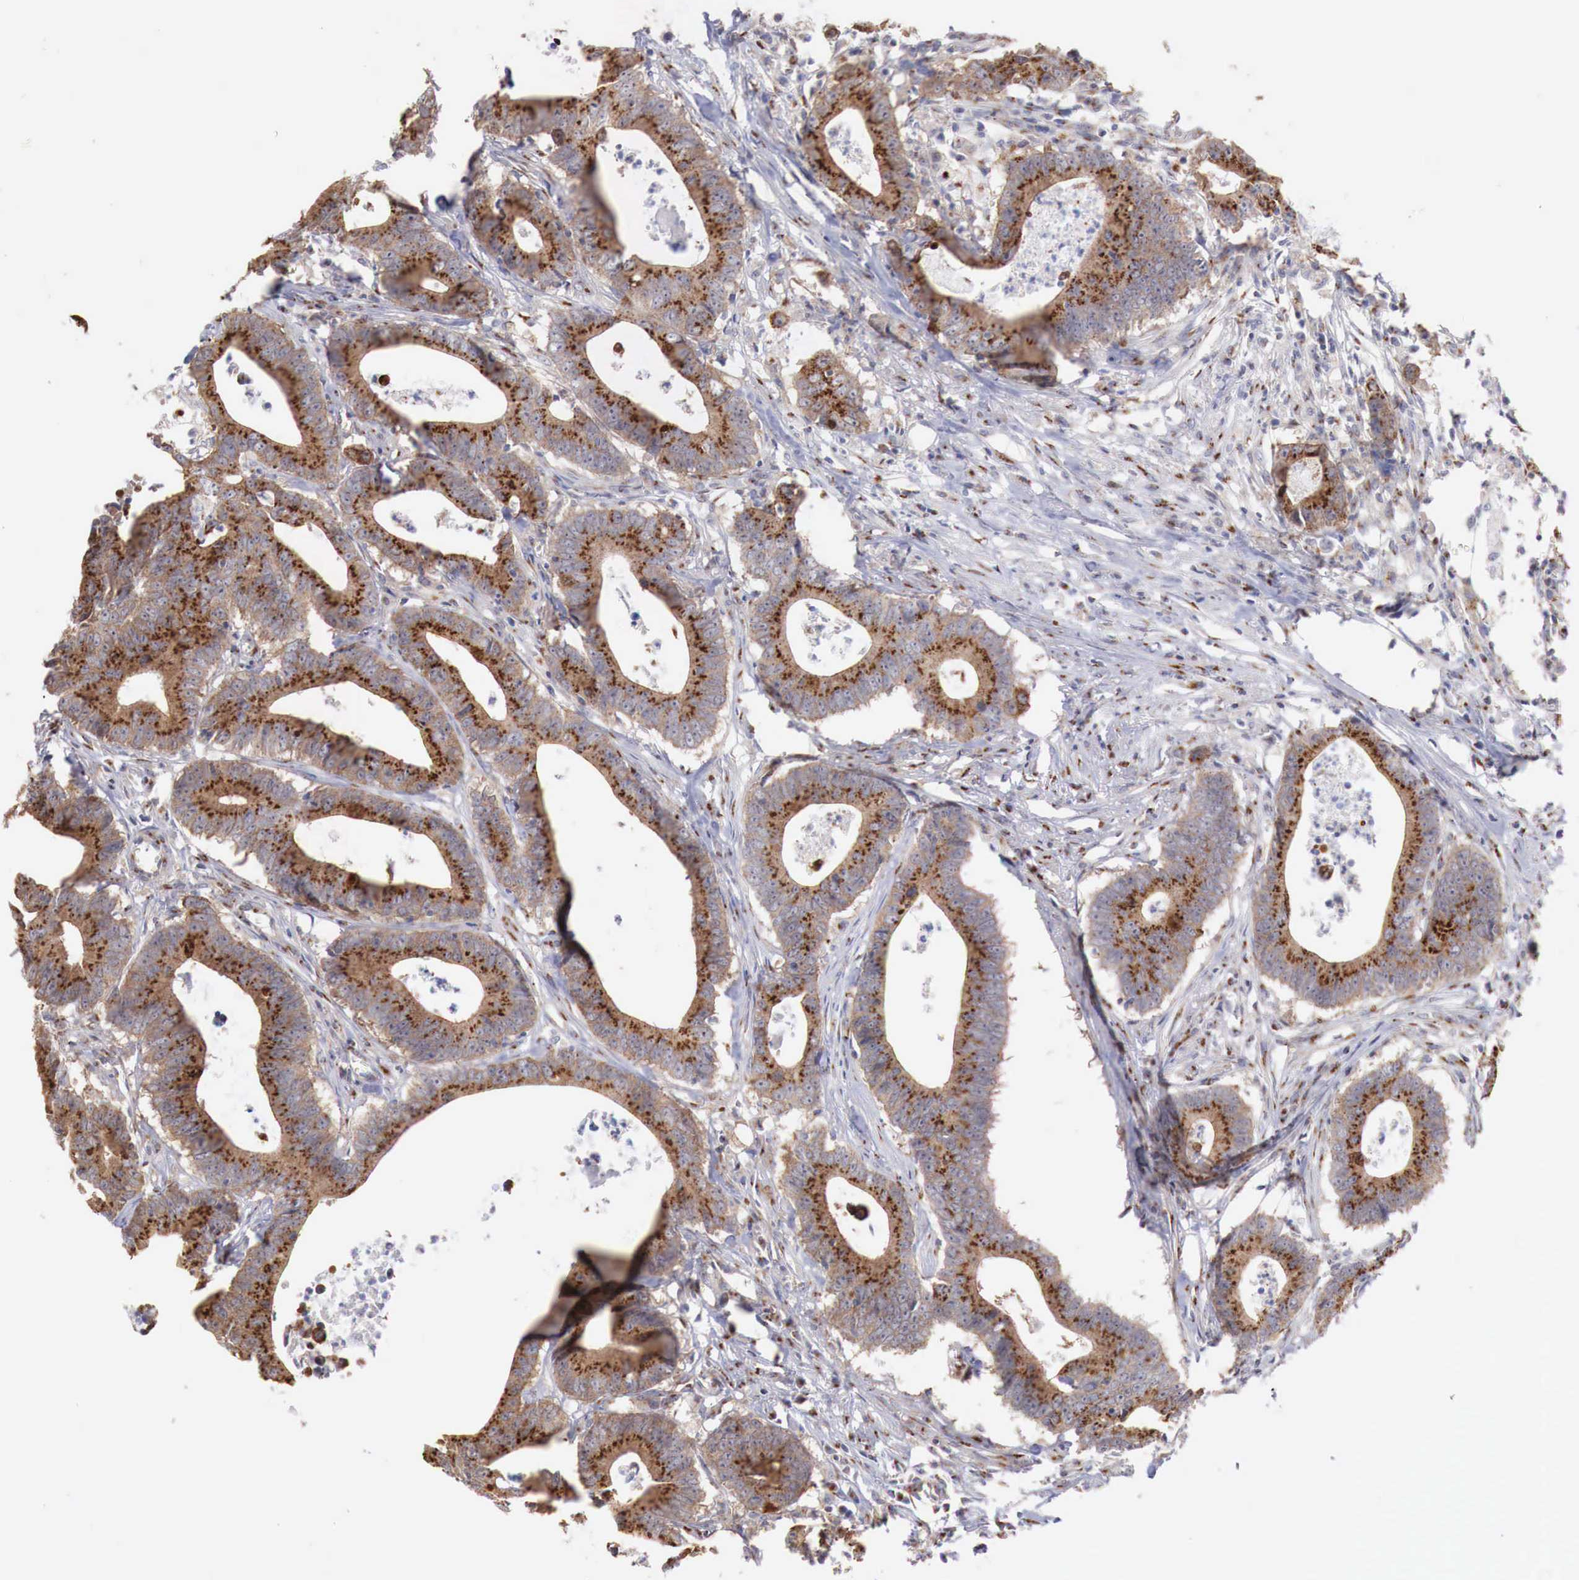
{"staining": {"intensity": "moderate", "quantity": ">75%", "location": "cytoplasmic/membranous"}, "tissue": "colorectal cancer", "cell_type": "Tumor cells", "image_type": "cancer", "snomed": [{"axis": "morphology", "description": "Adenocarcinoma, NOS"}, {"axis": "topography", "description": "Colon"}], "caption": "Moderate cytoplasmic/membranous protein expression is appreciated in approximately >75% of tumor cells in colorectal cancer.", "gene": "SYAP1", "patient": {"sex": "male", "age": 55}}